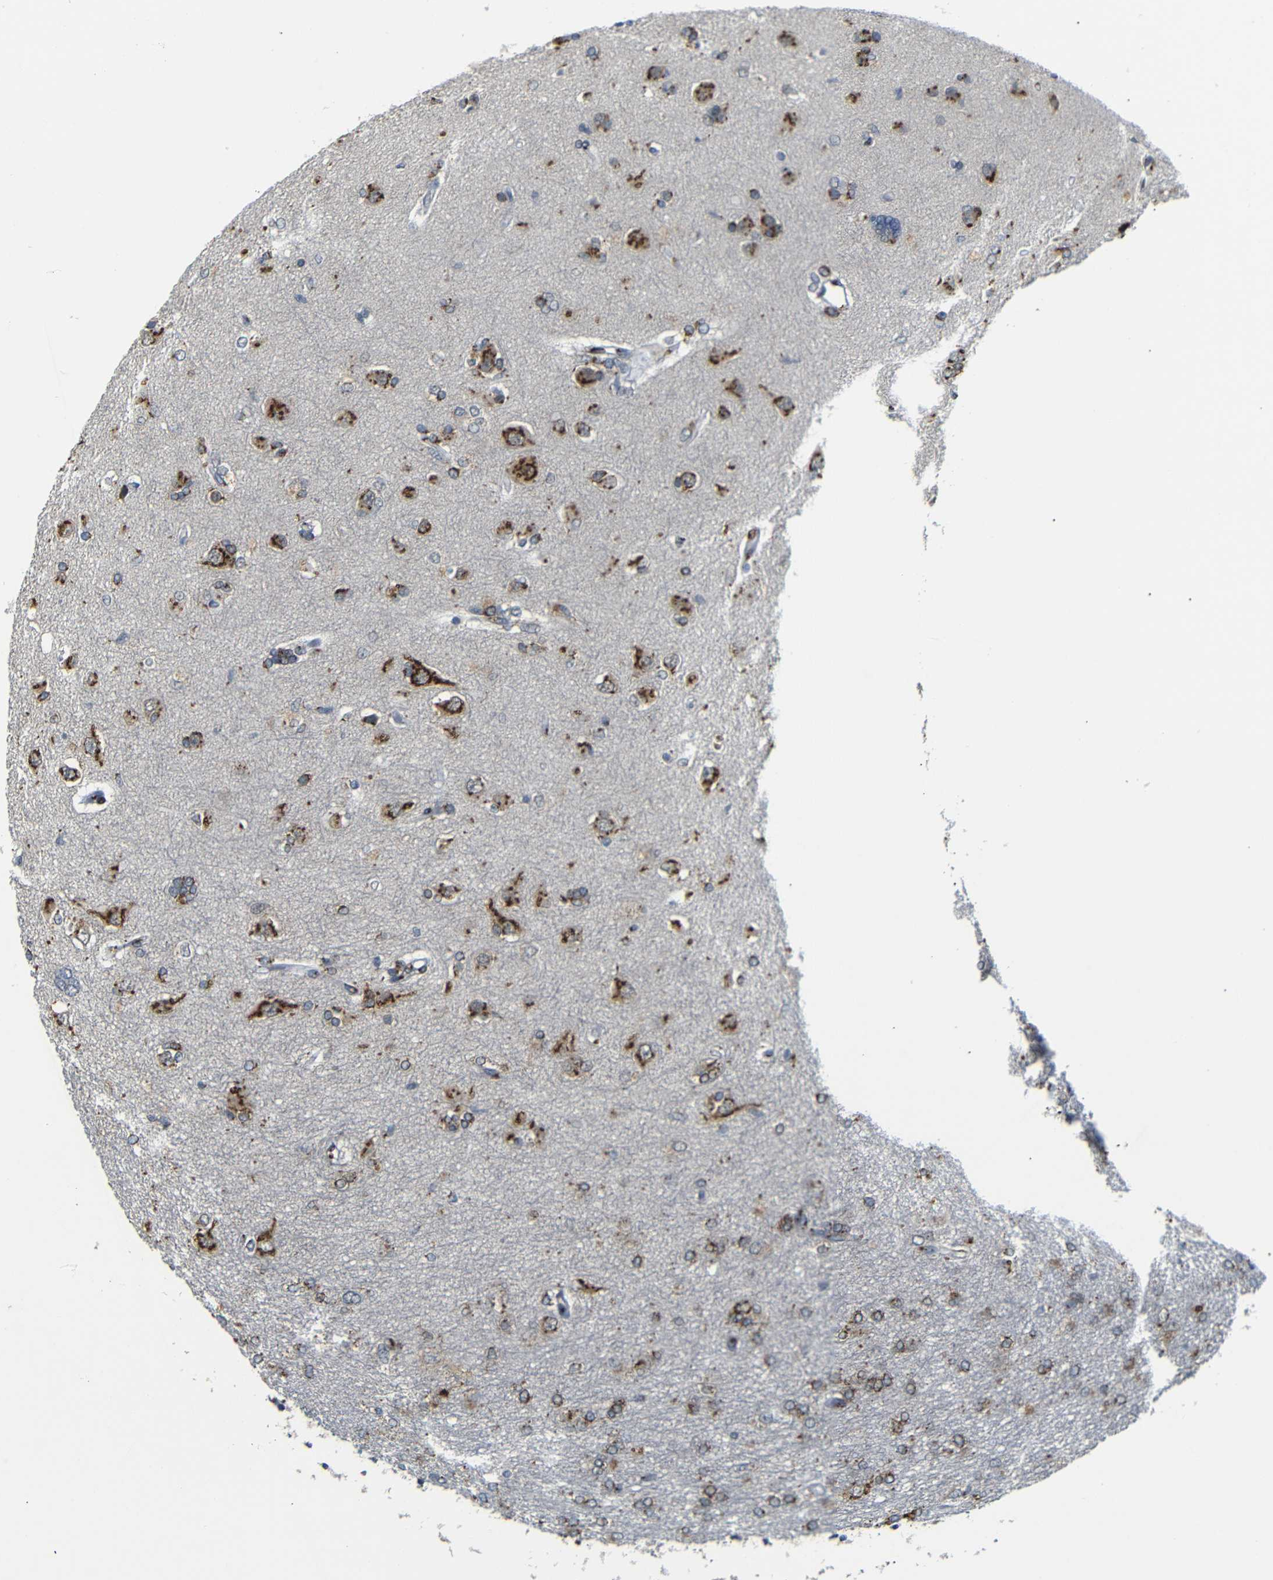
{"staining": {"intensity": "strong", "quantity": ">75%", "location": "cytoplasmic/membranous"}, "tissue": "glioma", "cell_type": "Tumor cells", "image_type": "cancer", "snomed": [{"axis": "morphology", "description": "Glioma, malignant, High grade"}, {"axis": "topography", "description": "Brain"}], "caption": "A high amount of strong cytoplasmic/membranous staining is identified in approximately >75% of tumor cells in malignant glioma (high-grade) tissue. (DAB (3,3'-diaminobenzidine) = brown stain, brightfield microscopy at high magnification).", "gene": "TGOLN2", "patient": {"sex": "female", "age": 59}}